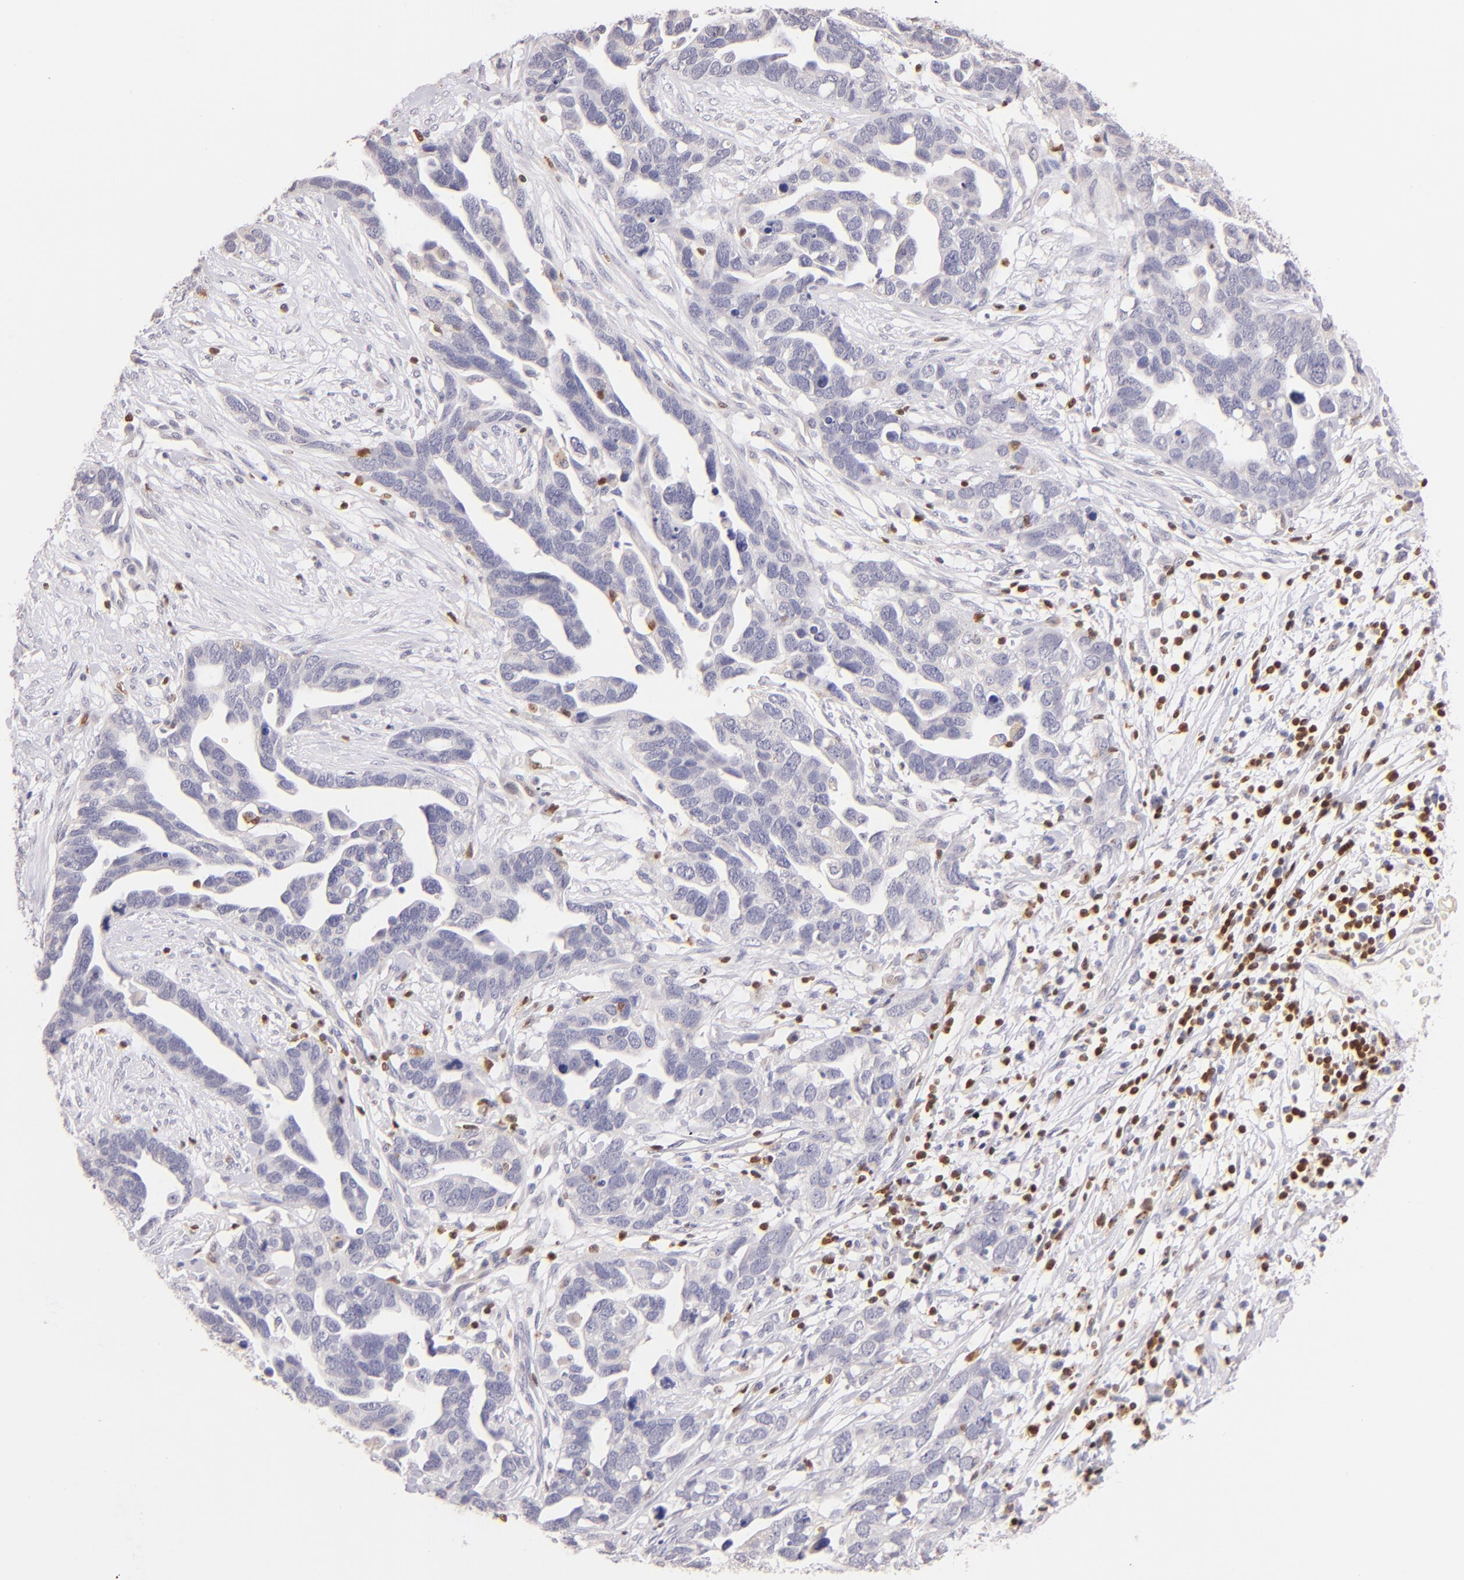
{"staining": {"intensity": "negative", "quantity": "none", "location": "none"}, "tissue": "ovarian cancer", "cell_type": "Tumor cells", "image_type": "cancer", "snomed": [{"axis": "morphology", "description": "Cystadenocarcinoma, serous, NOS"}, {"axis": "topography", "description": "Ovary"}], "caption": "A photomicrograph of human ovarian cancer (serous cystadenocarcinoma) is negative for staining in tumor cells. (DAB immunohistochemistry visualized using brightfield microscopy, high magnification).", "gene": "ZAP70", "patient": {"sex": "female", "age": 54}}